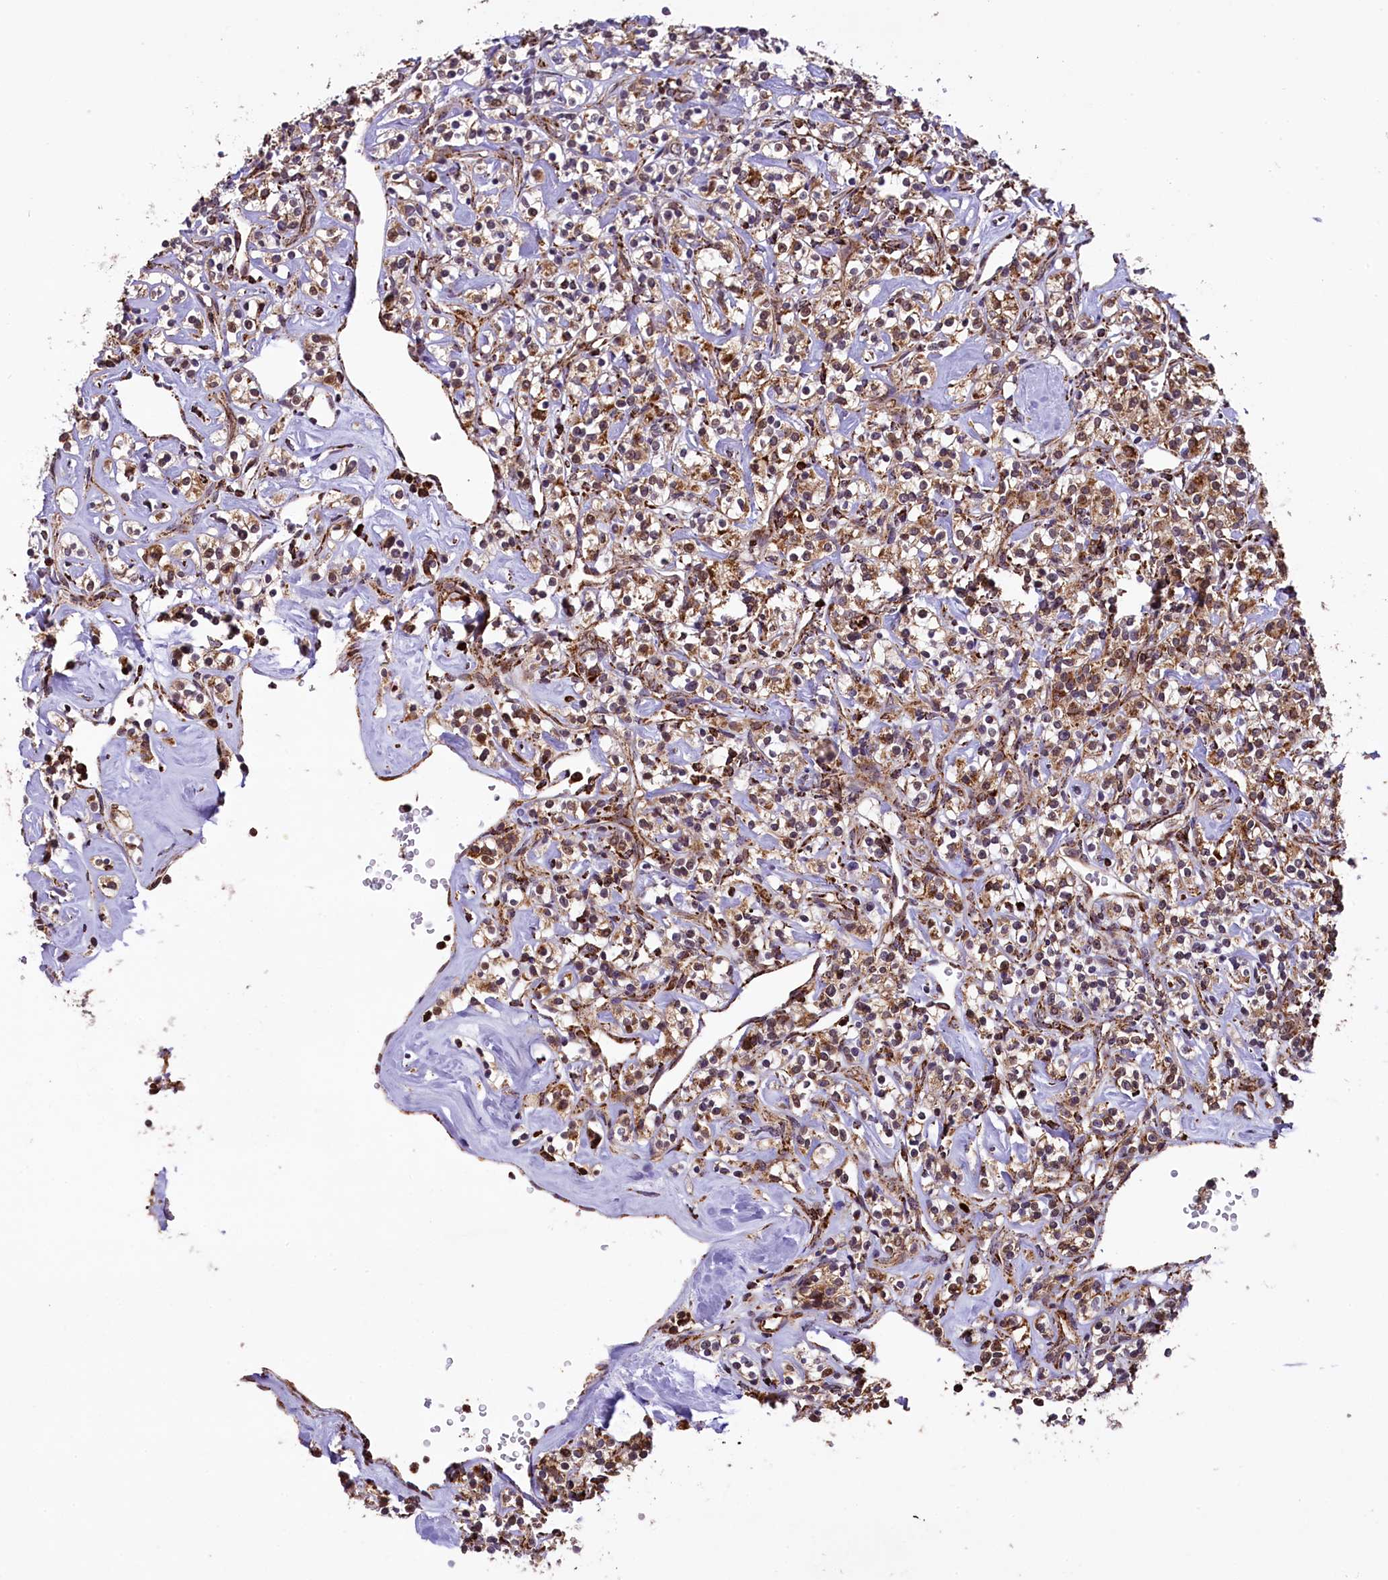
{"staining": {"intensity": "moderate", "quantity": "<25%", "location": "cytoplasmic/membranous"}, "tissue": "renal cancer", "cell_type": "Tumor cells", "image_type": "cancer", "snomed": [{"axis": "morphology", "description": "Adenocarcinoma, NOS"}, {"axis": "topography", "description": "Kidney"}], "caption": "DAB (3,3'-diaminobenzidine) immunohistochemical staining of human renal adenocarcinoma exhibits moderate cytoplasmic/membranous protein positivity in approximately <25% of tumor cells.", "gene": "KLC2", "patient": {"sex": "male", "age": 77}}